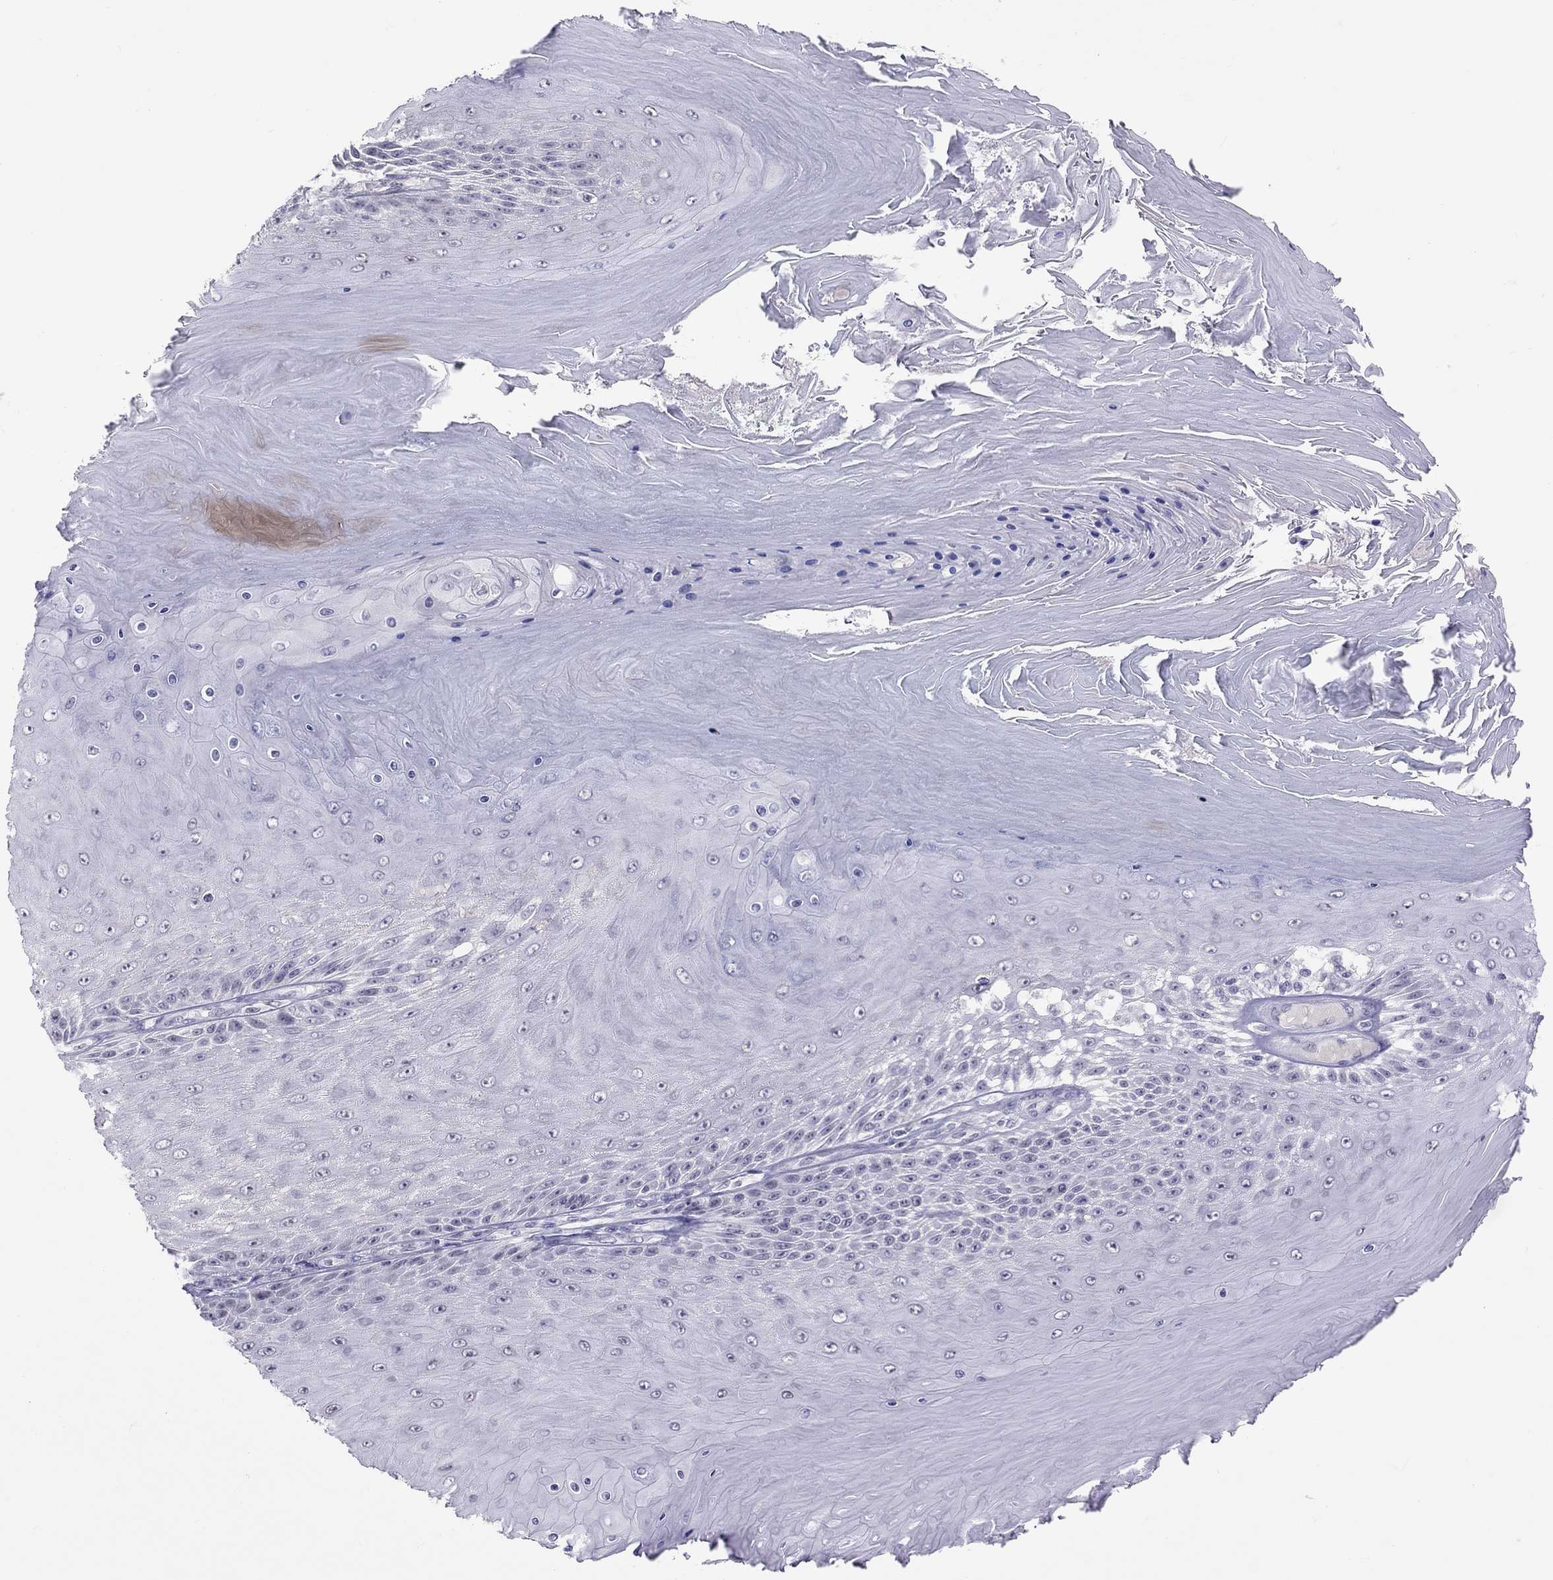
{"staining": {"intensity": "negative", "quantity": "none", "location": "none"}, "tissue": "skin cancer", "cell_type": "Tumor cells", "image_type": "cancer", "snomed": [{"axis": "morphology", "description": "Squamous cell carcinoma, NOS"}, {"axis": "topography", "description": "Skin"}], "caption": "Immunohistochemical staining of human skin cancer (squamous cell carcinoma) exhibits no significant staining in tumor cells. (Brightfield microscopy of DAB (3,3'-diaminobenzidine) immunohistochemistry (IHC) at high magnification).", "gene": "JHY", "patient": {"sex": "male", "age": 62}}